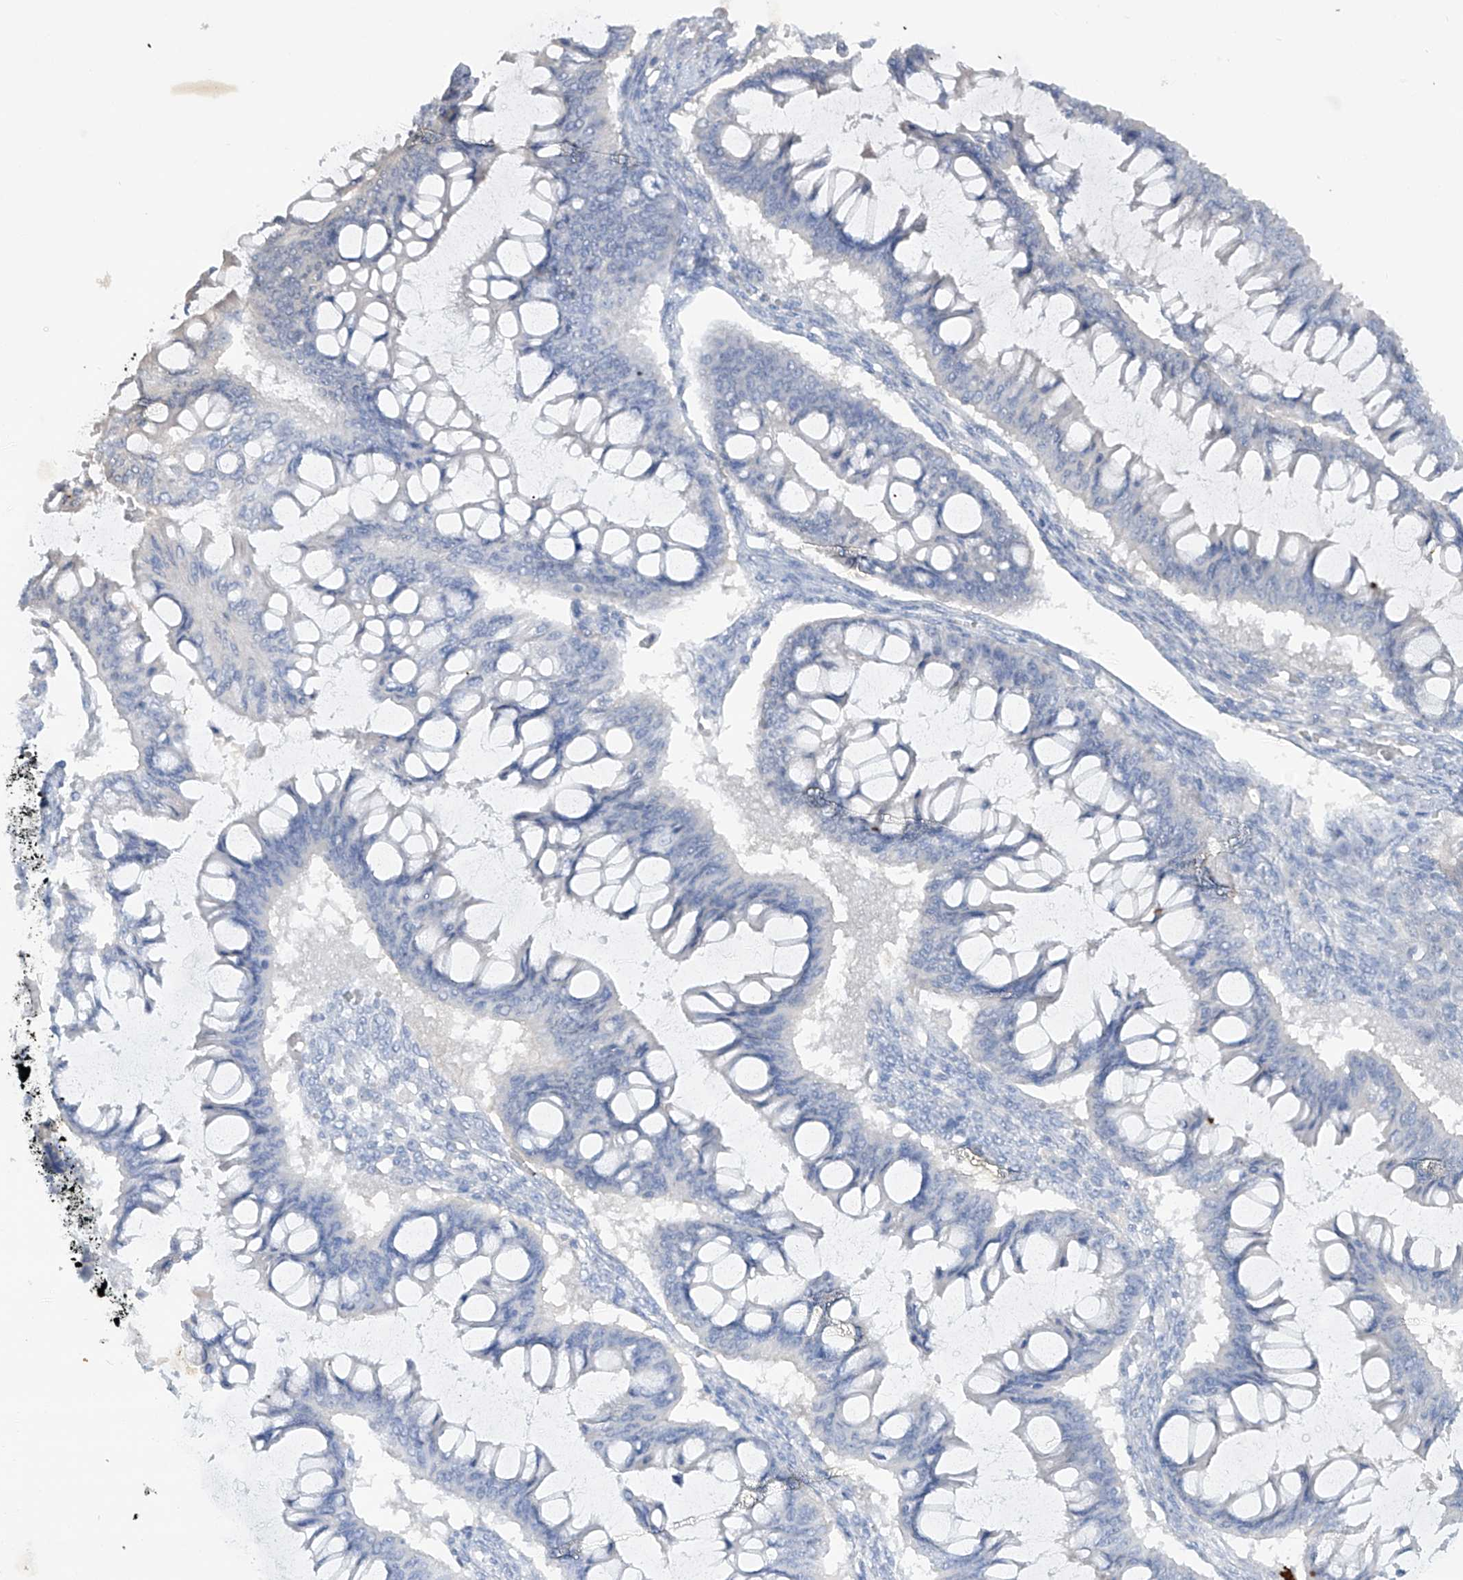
{"staining": {"intensity": "negative", "quantity": "none", "location": "none"}, "tissue": "ovarian cancer", "cell_type": "Tumor cells", "image_type": "cancer", "snomed": [{"axis": "morphology", "description": "Cystadenocarcinoma, mucinous, NOS"}, {"axis": "topography", "description": "Ovary"}], "caption": "A high-resolution photomicrograph shows IHC staining of mucinous cystadenocarcinoma (ovarian), which exhibits no significant expression in tumor cells. (DAB (3,3'-diaminobenzidine) immunohistochemistry, high magnification).", "gene": "HAS3", "patient": {"sex": "female", "age": 73}}